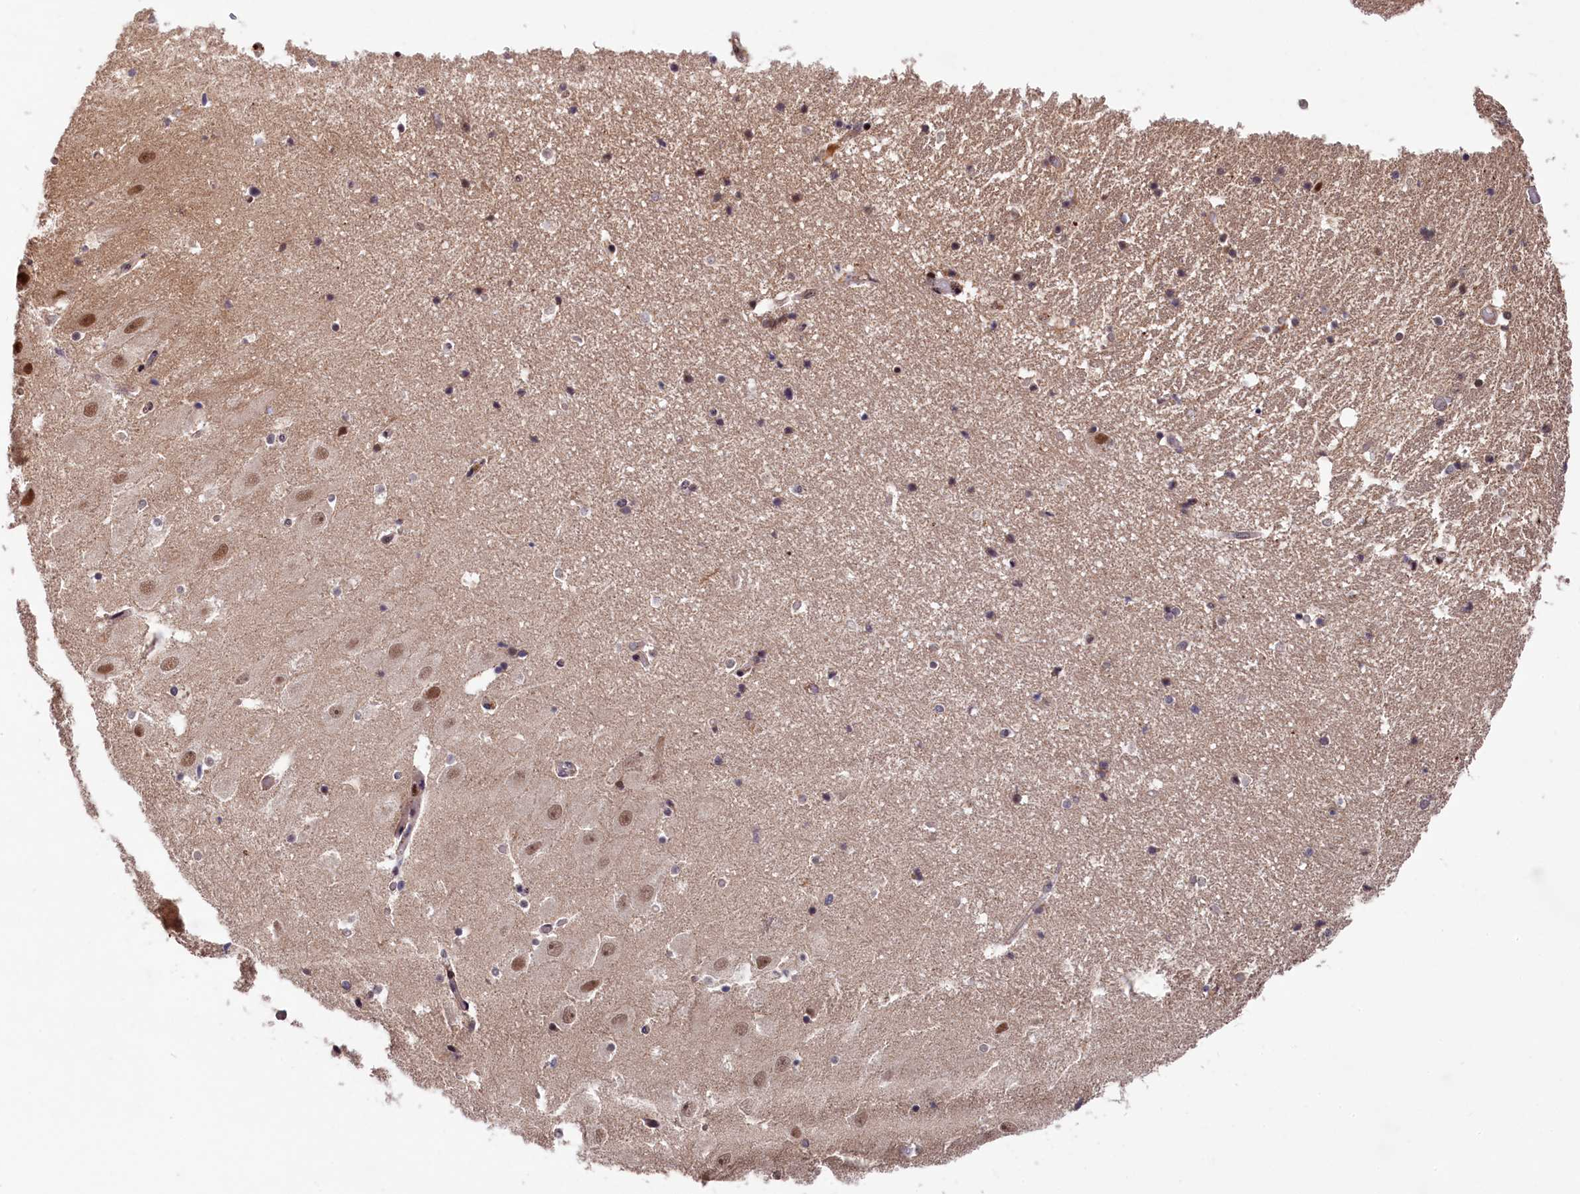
{"staining": {"intensity": "negative", "quantity": "none", "location": "none"}, "tissue": "hippocampus", "cell_type": "Glial cells", "image_type": "normal", "snomed": [{"axis": "morphology", "description": "Normal tissue, NOS"}, {"axis": "topography", "description": "Hippocampus"}], "caption": "High power microscopy photomicrograph of an IHC photomicrograph of unremarkable hippocampus, revealing no significant positivity in glial cells.", "gene": "CLPX", "patient": {"sex": "female", "age": 52}}